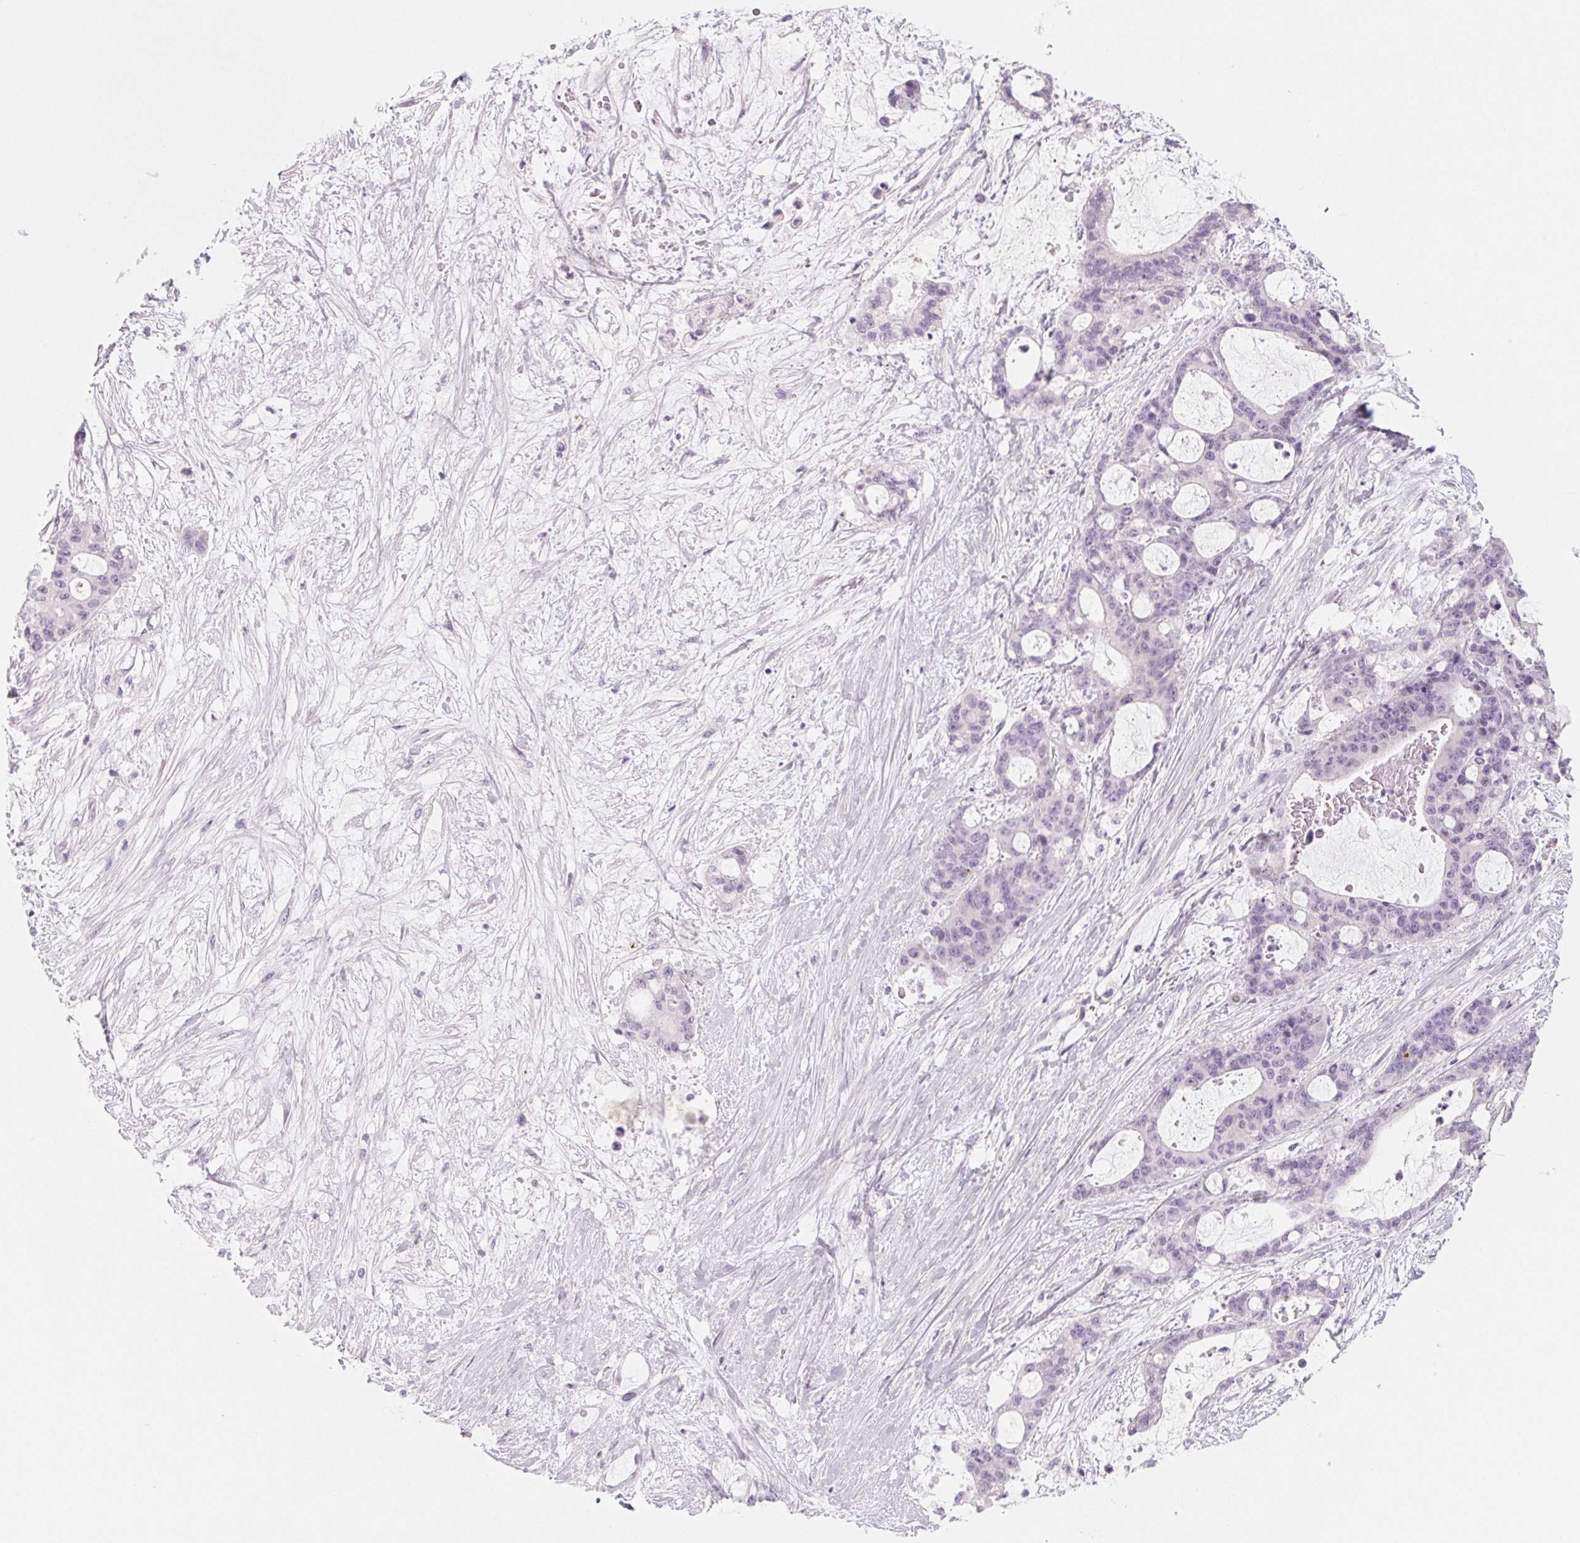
{"staining": {"intensity": "negative", "quantity": "none", "location": "none"}, "tissue": "liver cancer", "cell_type": "Tumor cells", "image_type": "cancer", "snomed": [{"axis": "morphology", "description": "Normal tissue, NOS"}, {"axis": "morphology", "description": "Cholangiocarcinoma"}, {"axis": "topography", "description": "Liver"}, {"axis": "topography", "description": "Peripheral nerve tissue"}], "caption": "Micrograph shows no significant protein staining in tumor cells of cholangiocarcinoma (liver).", "gene": "SH3GL2", "patient": {"sex": "female", "age": 73}}